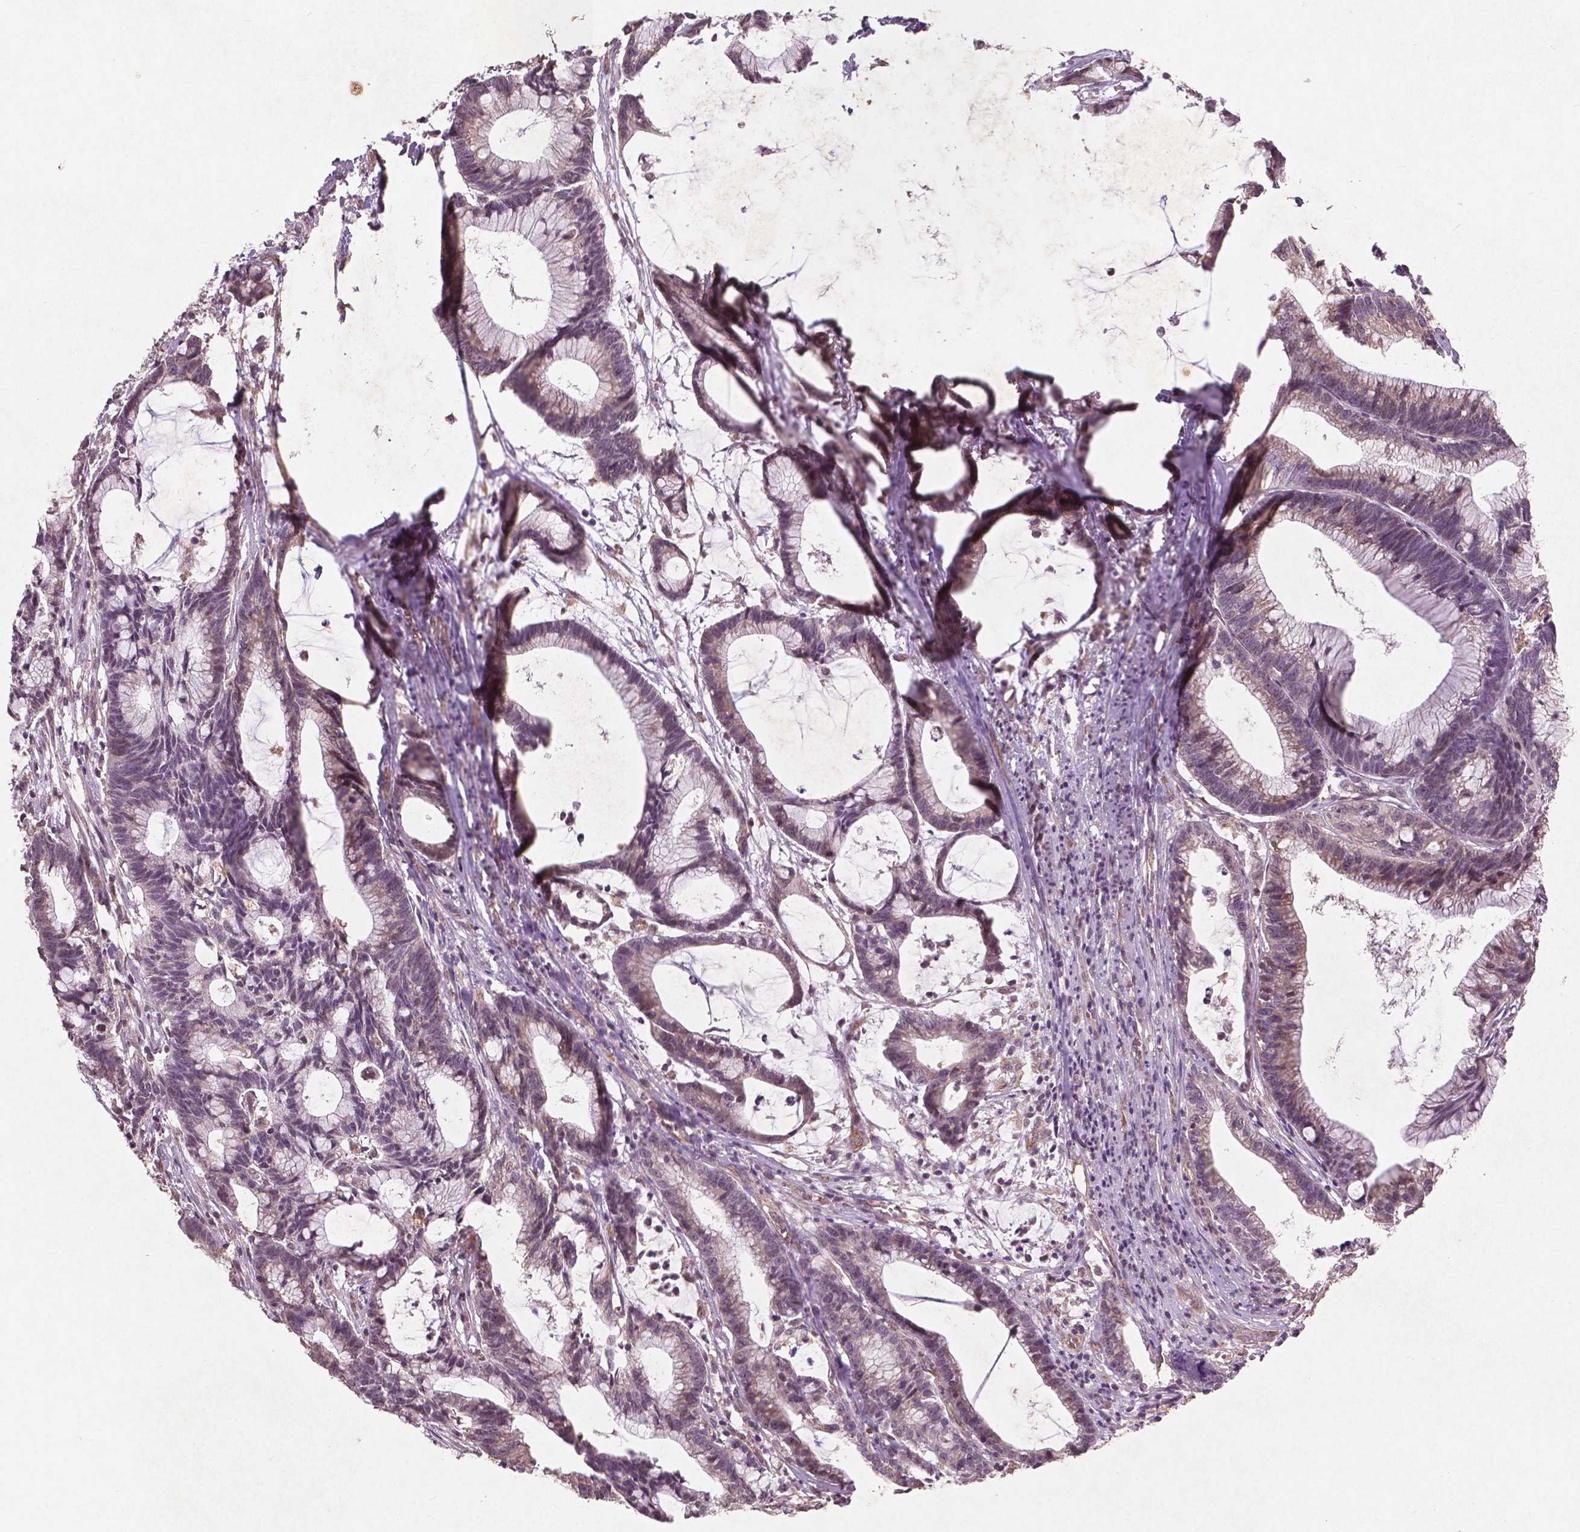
{"staining": {"intensity": "weak", "quantity": "<25%", "location": "cytoplasmic/membranous"}, "tissue": "colorectal cancer", "cell_type": "Tumor cells", "image_type": "cancer", "snomed": [{"axis": "morphology", "description": "Adenocarcinoma, NOS"}, {"axis": "topography", "description": "Colon"}], "caption": "Immunohistochemistry (IHC) of colorectal adenocarcinoma exhibits no expression in tumor cells.", "gene": "SMAD2", "patient": {"sex": "female", "age": 78}}